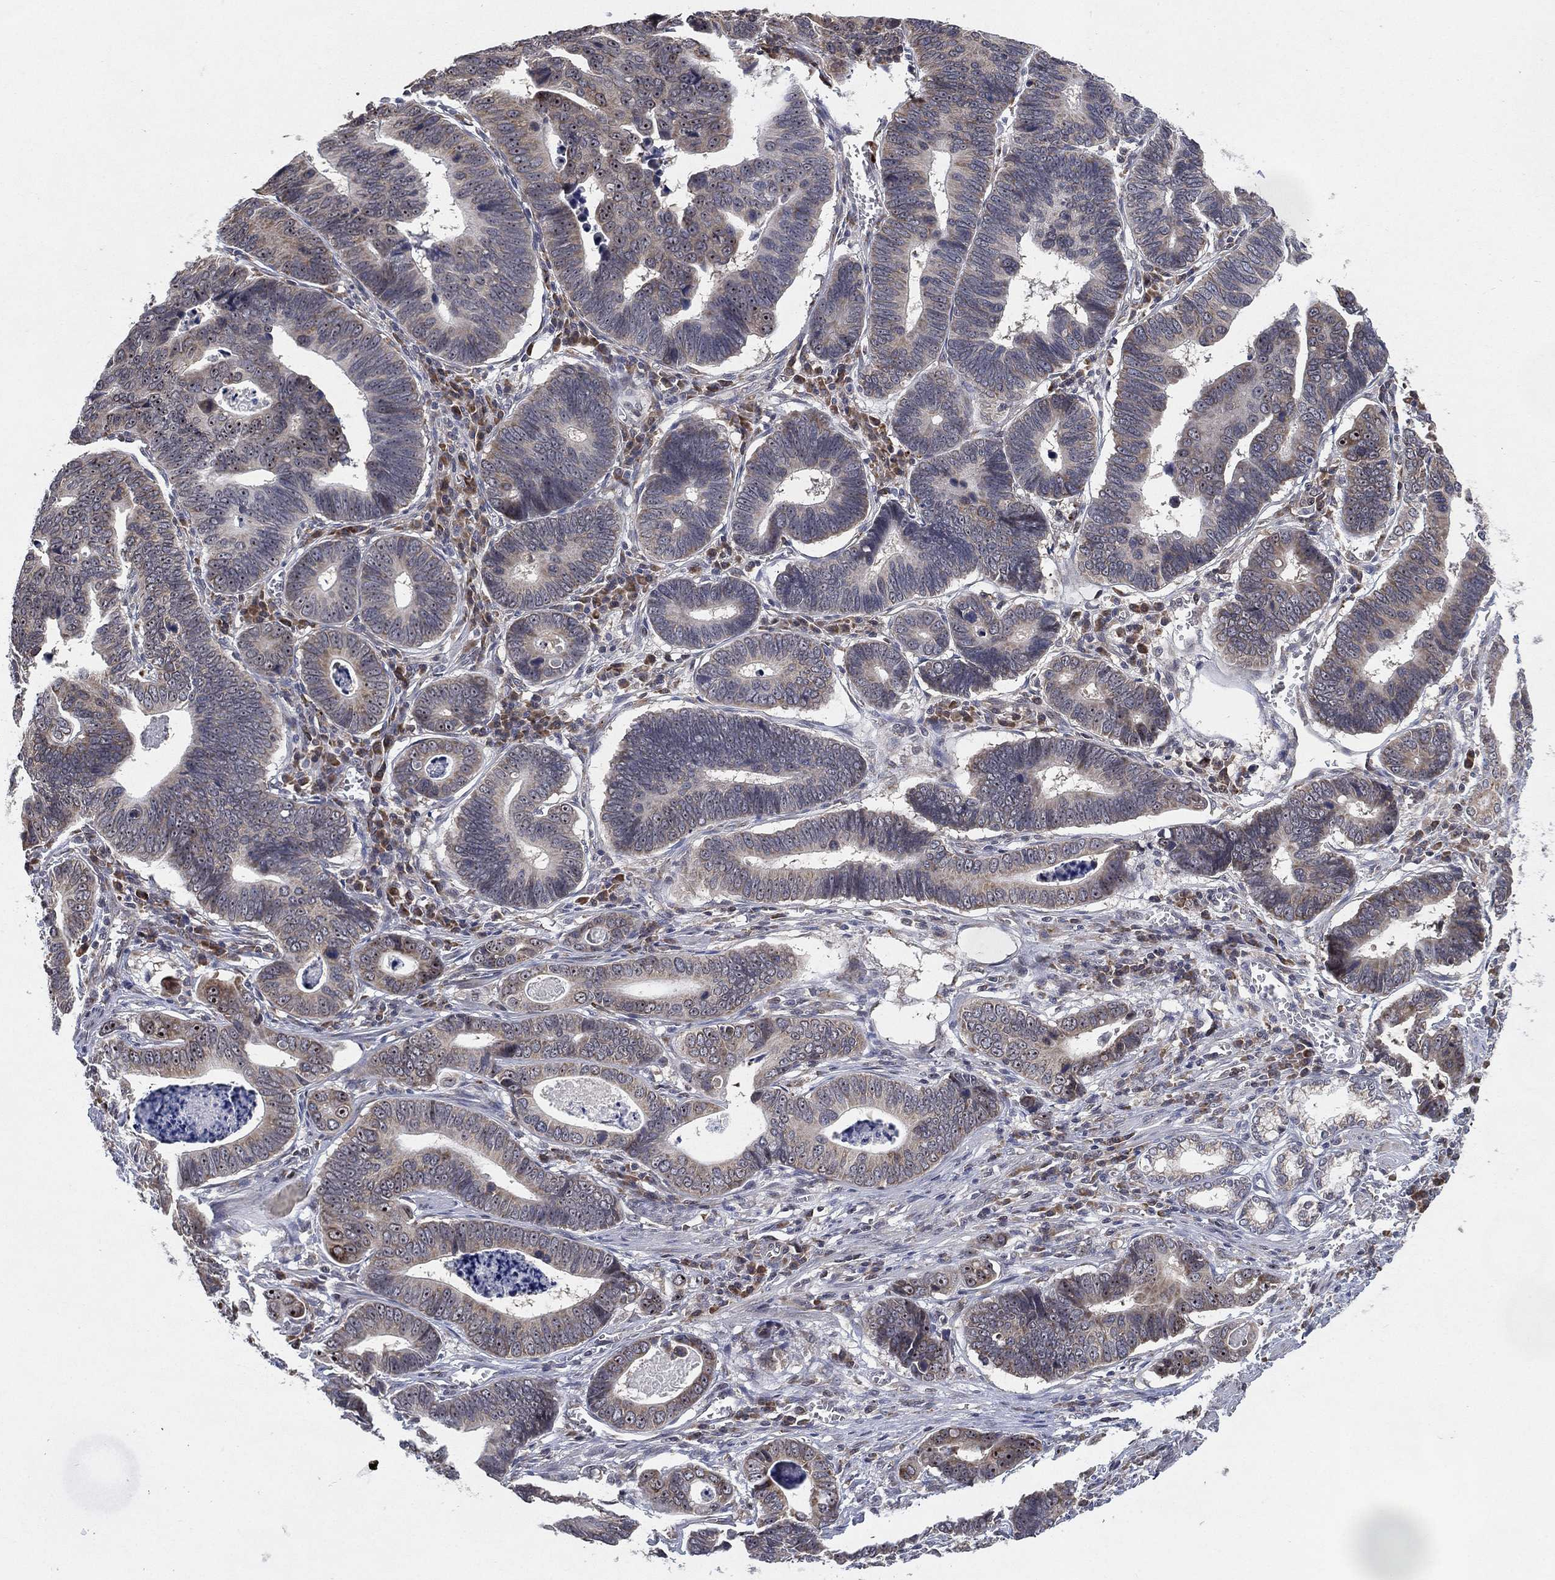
{"staining": {"intensity": "negative", "quantity": "none", "location": "none"}, "tissue": "stomach cancer", "cell_type": "Tumor cells", "image_type": "cancer", "snomed": [{"axis": "morphology", "description": "Adenocarcinoma, NOS"}, {"axis": "topography", "description": "Stomach"}], "caption": "The image shows no significant staining in tumor cells of stomach adenocarcinoma.", "gene": "FAM104A", "patient": {"sex": "male", "age": 84}}